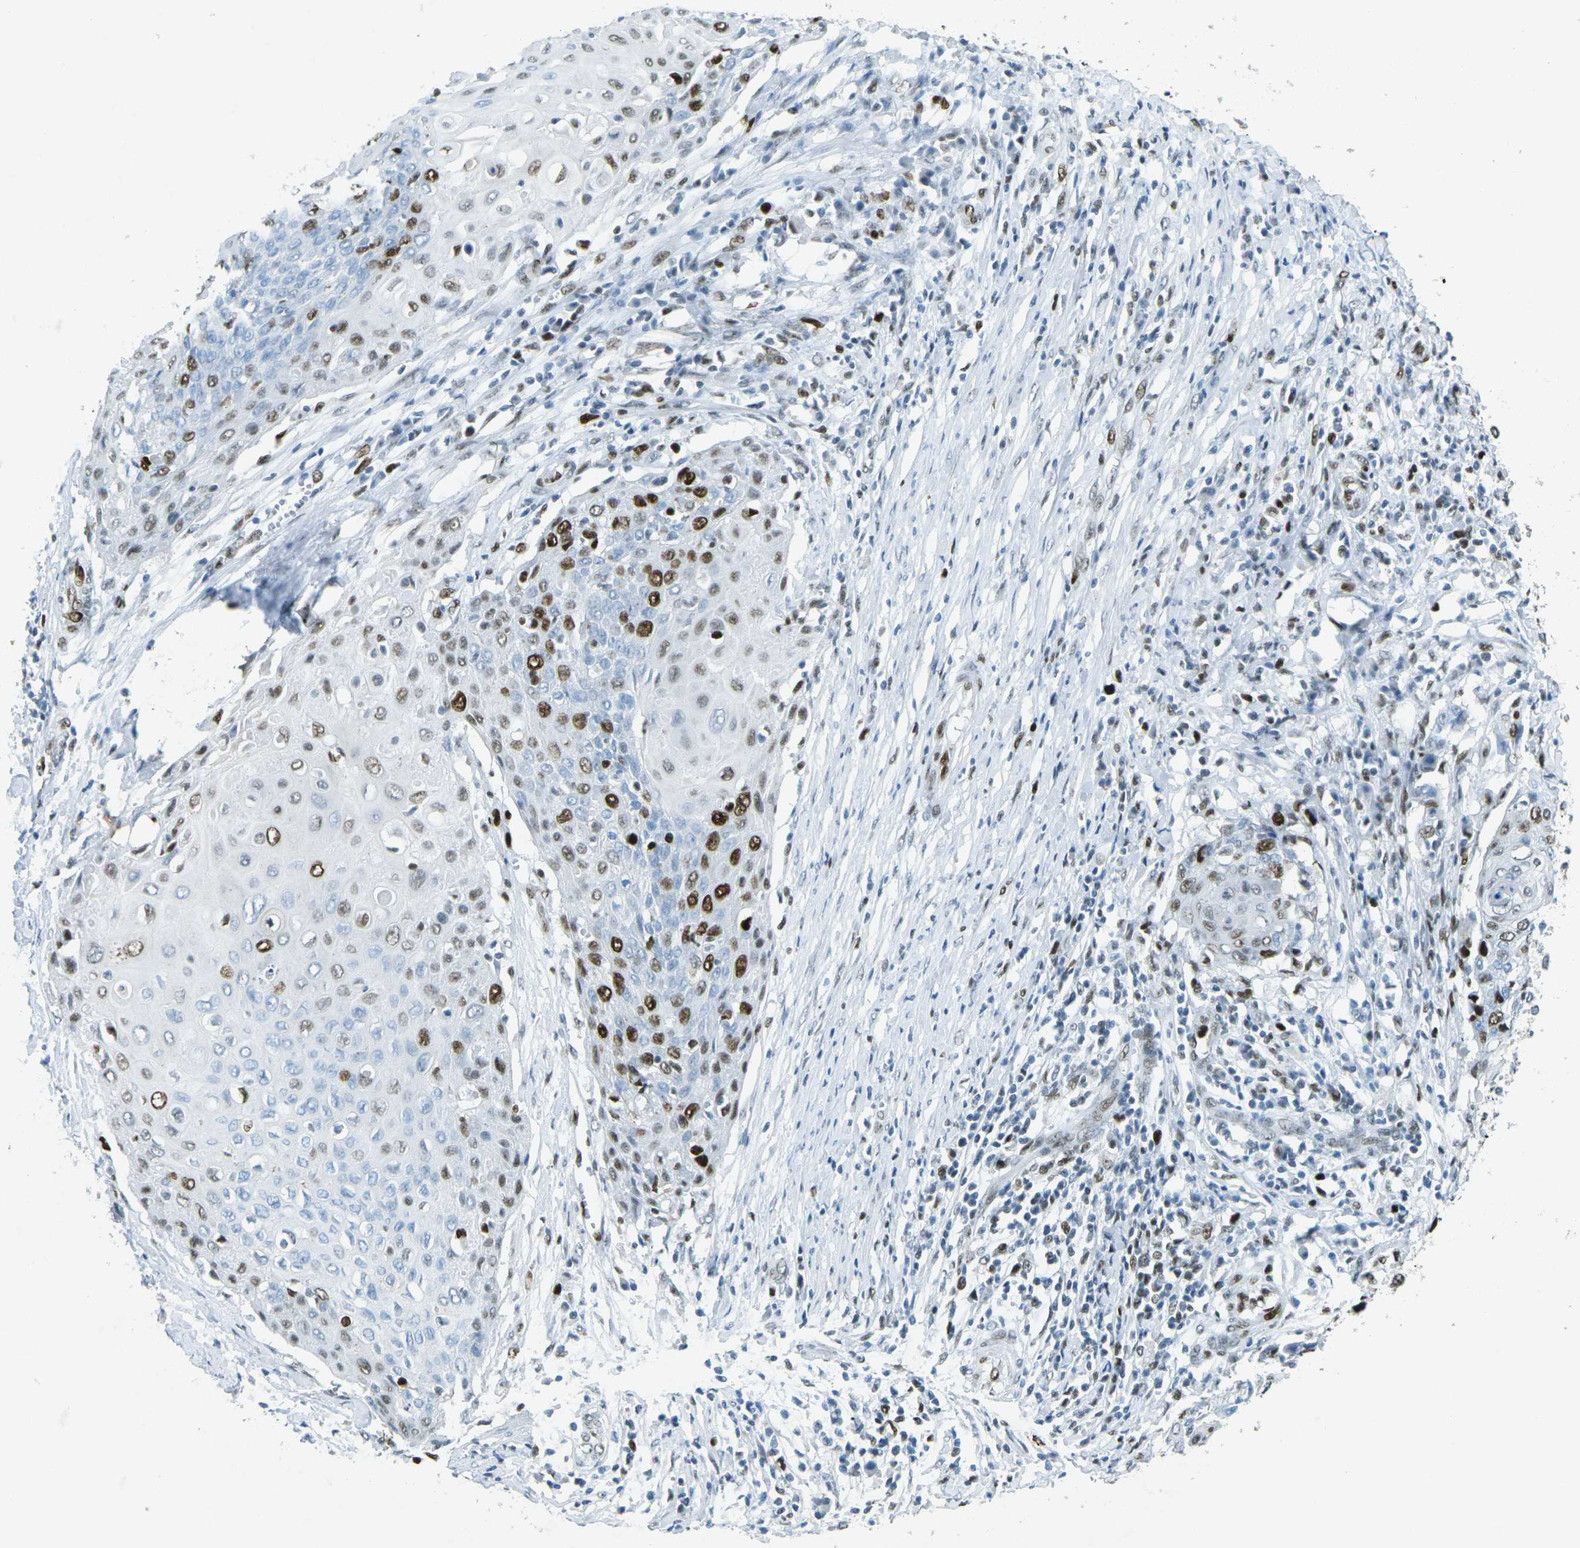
{"staining": {"intensity": "moderate", "quantity": ">75%", "location": "nuclear"}, "tissue": "cervical cancer", "cell_type": "Tumor cells", "image_type": "cancer", "snomed": [{"axis": "morphology", "description": "Squamous cell carcinoma, NOS"}, {"axis": "topography", "description": "Cervix"}], "caption": "Cervical cancer stained for a protein reveals moderate nuclear positivity in tumor cells.", "gene": "RB1", "patient": {"sex": "female", "age": 39}}